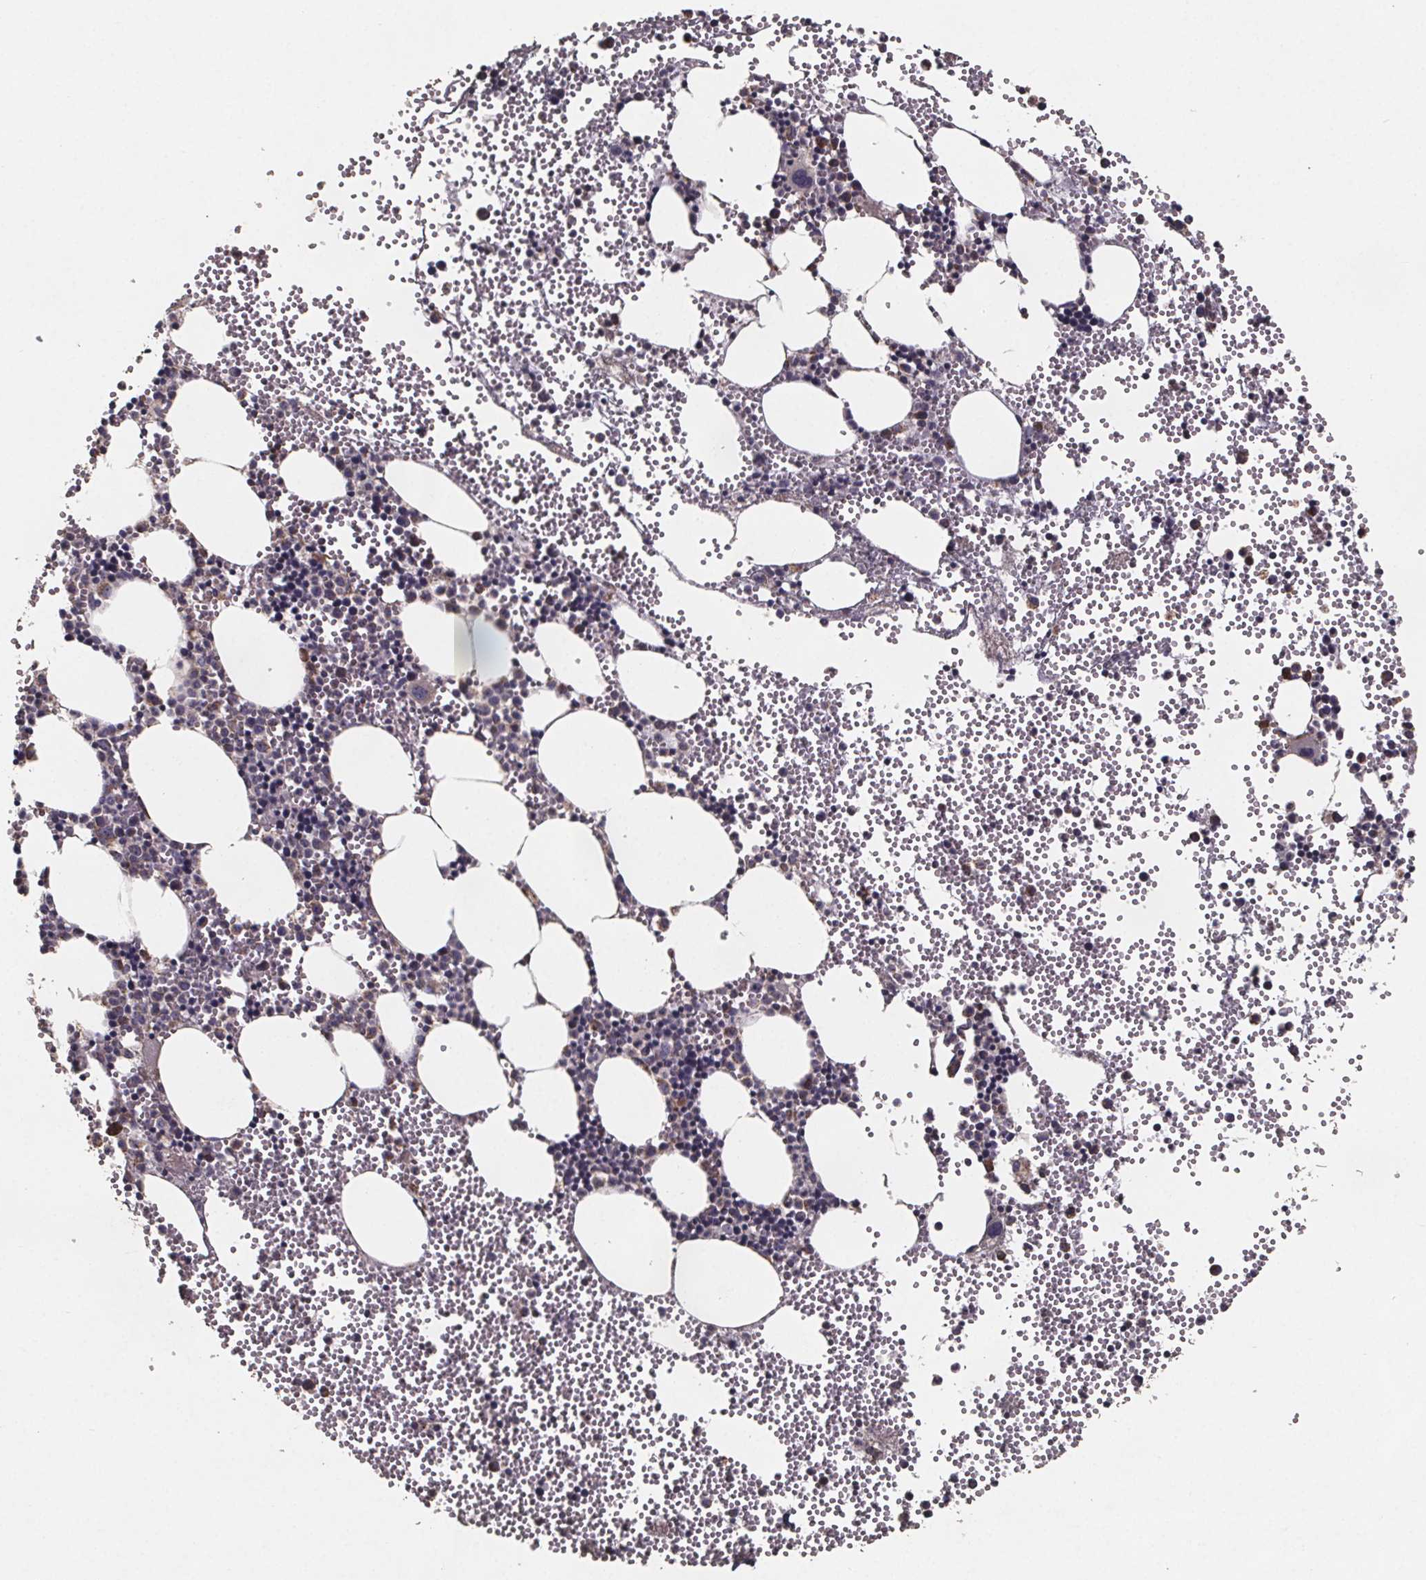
{"staining": {"intensity": "moderate", "quantity": "<25%", "location": "cytoplasmic/membranous"}, "tissue": "bone marrow", "cell_type": "Hematopoietic cells", "image_type": "normal", "snomed": [{"axis": "morphology", "description": "Normal tissue, NOS"}, {"axis": "topography", "description": "Bone marrow"}], "caption": "Protein staining shows moderate cytoplasmic/membranous staining in about <25% of hematopoietic cells in normal bone marrow.", "gene": "SLC35D2", "patient": {"sex": "male", "age": 89}}